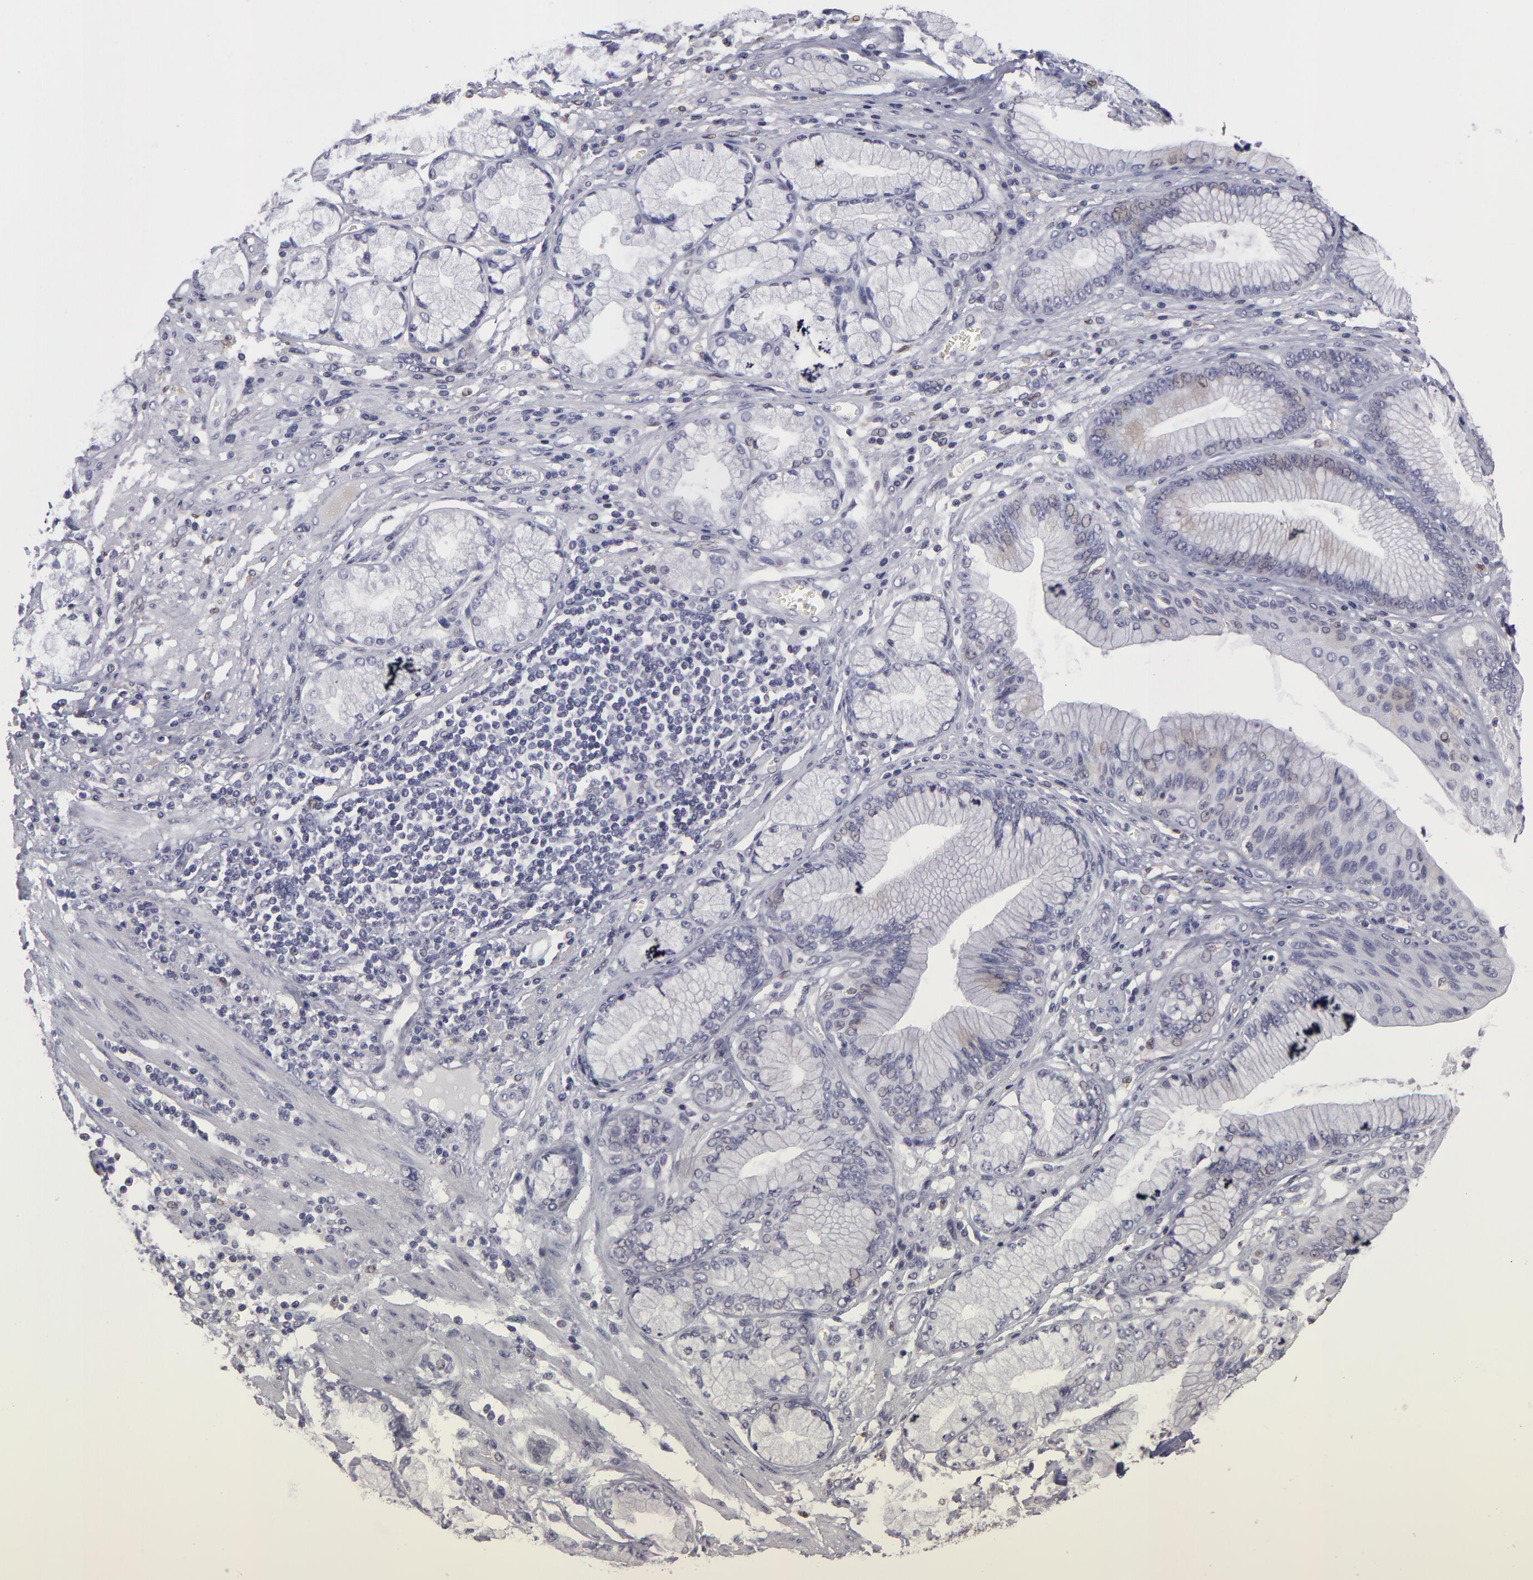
{"staining": {"intensity": "negative", "quantity": "none", "location": "none"}, "tissue": "stomach cancer", "cell_type": "Tumor cells", "image_type": "cancer", "snomed": [{"axis": "morphology", "description": "Adenocarcinoma, NOS"}, {"axis": "topography", "description": "Pancreas"}, {"axis": "topography", "description": "Stomach, upper"}], "caption": "An immunohistochemistry (IHC) micrograph of stomach cancer is shown. There is no staining in tumor cells of stomach cancer. Brightfield microscopy of immunohistochemistry stained with DAB (brown) and hematoxylin (blue), captured at high magnification.", "gene": "GNPDA1", "patient": {"sex": "male", "age": 77}}